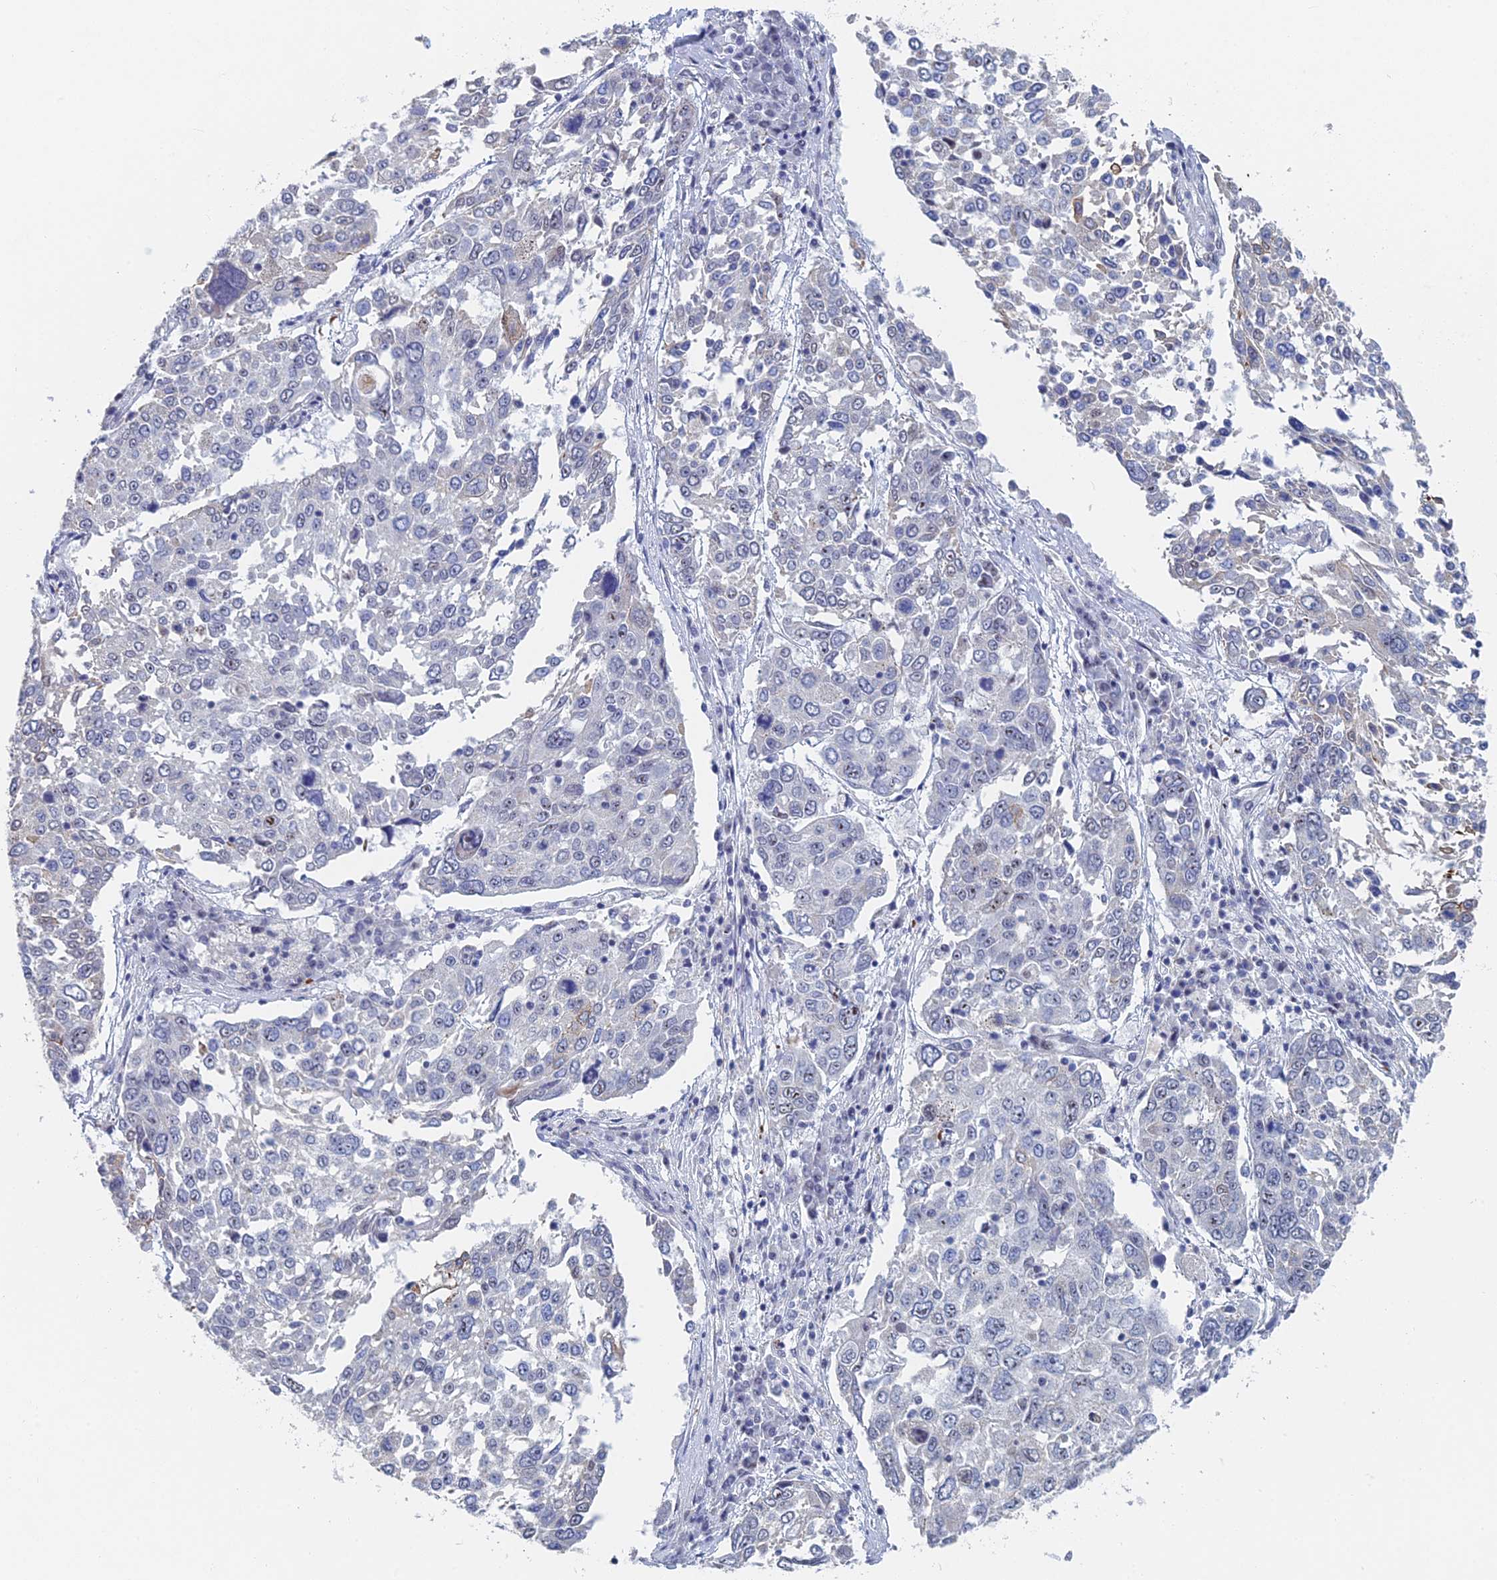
{"staining": {"intensity": "negative", "quantity": "none", "location": "none"}, "tissue": "lung cancer", "cell_type": "Tumor cells", "image_type": "cancer", "snomed": [{"axis": "morphology", "description": "Squamous cell carcinoma, NOS"}, {"axis": "topography", "description": "Lung"}], "caption": "An image of lung cancer (squamous cell carcinoma) stained for a protein displays no brown staining in tumor cells.", "gene": "GMNC", "patient": {"sex": "male", "age": 65}}